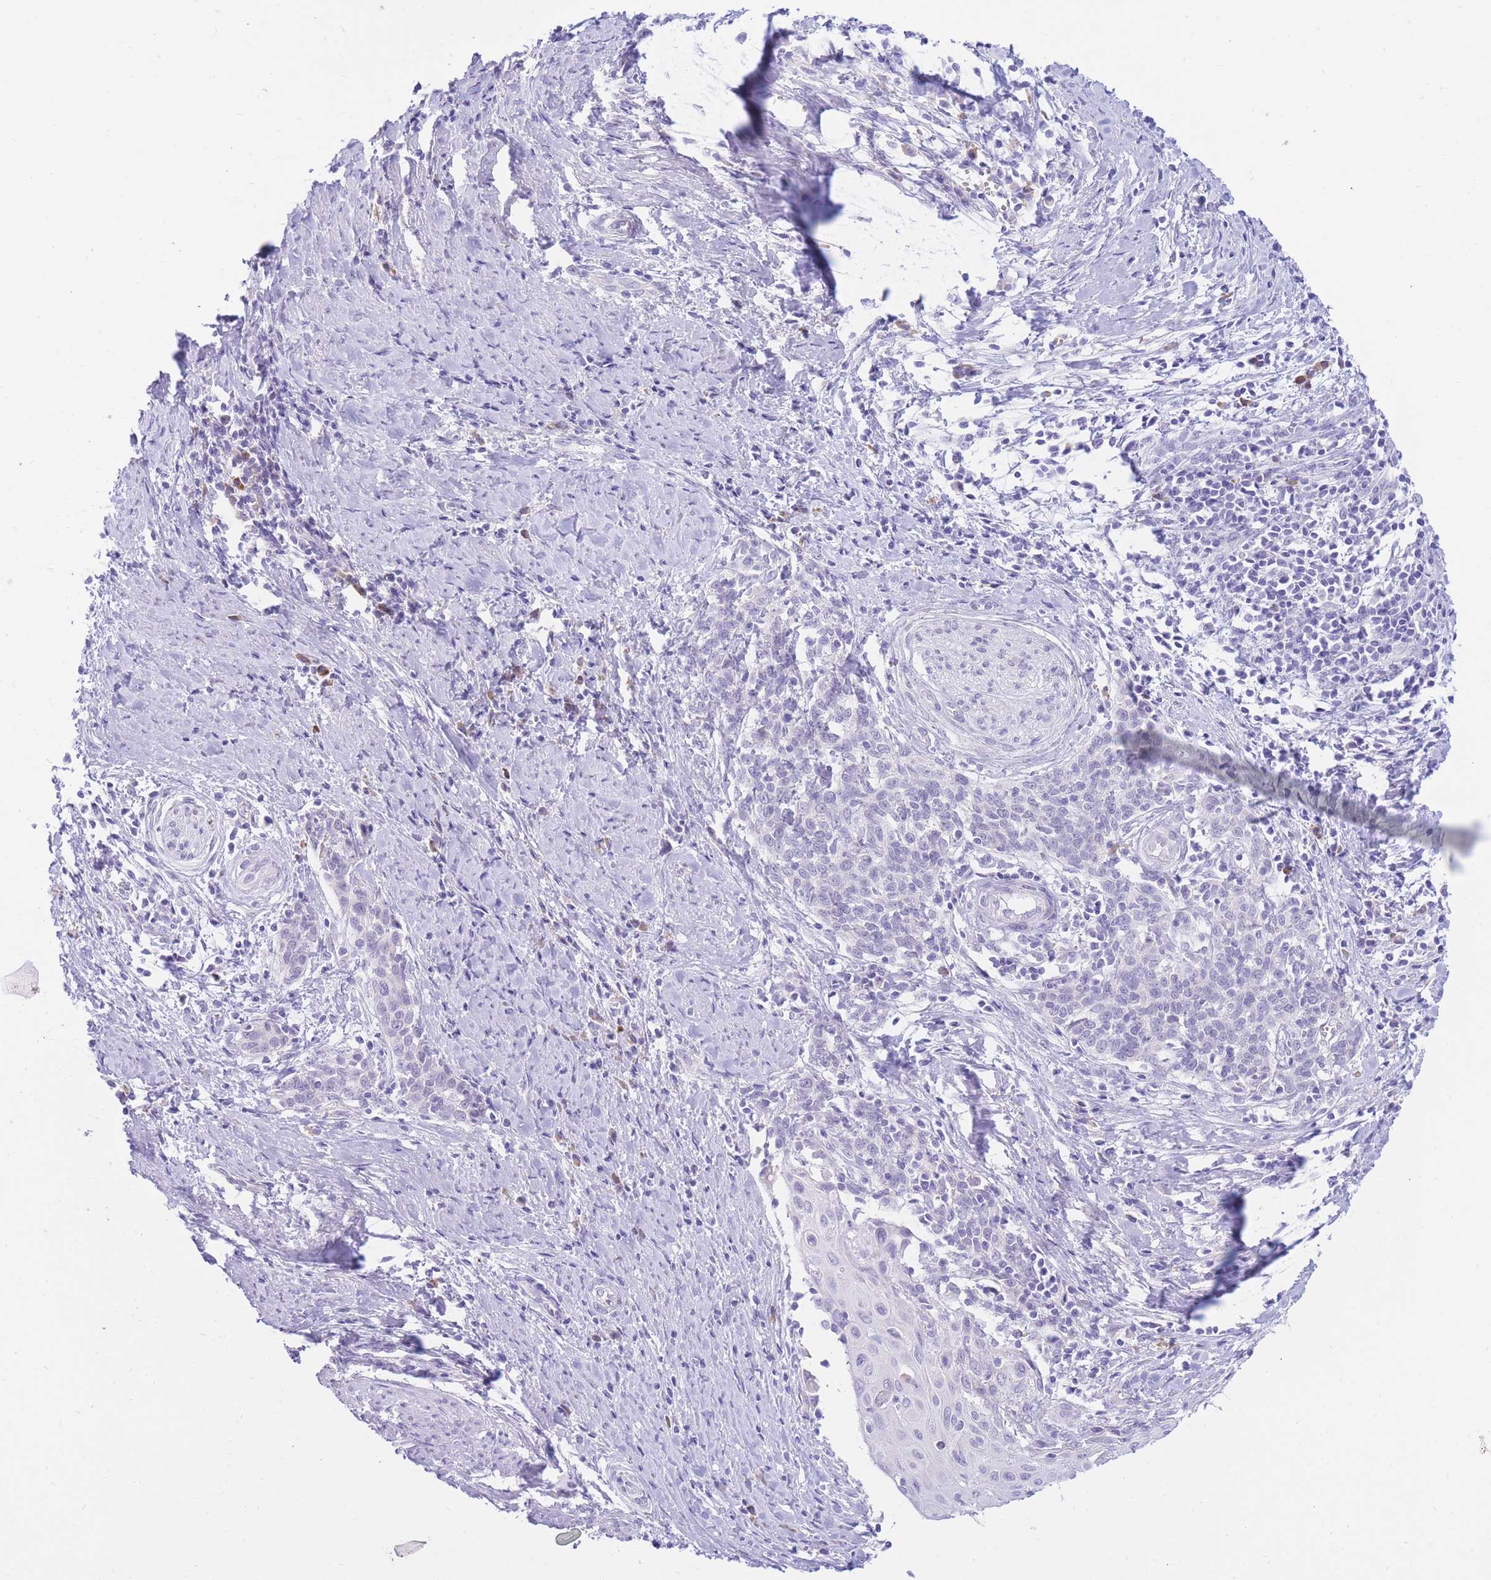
{"staining": {"intensity": "negative", "quantity": "none", "location": "none"}, "tissue": "cervical cancer", "cell_type": "Tumor cells", "image_type": "cancer", "snomed": [{"axis": "morphology", "description": "Squamous cell carcinoma, NOS"}, {"axis": "topography", "description": "Cervix"}], "caption": "An immunohistochemistry image of cervical squamous cell carcinoma is shown. There is no staining in tumor cells of cervical squamous cell carcinoma.", "gene": "SSUH2", "patient": {"sex": "female", "age": 39}}